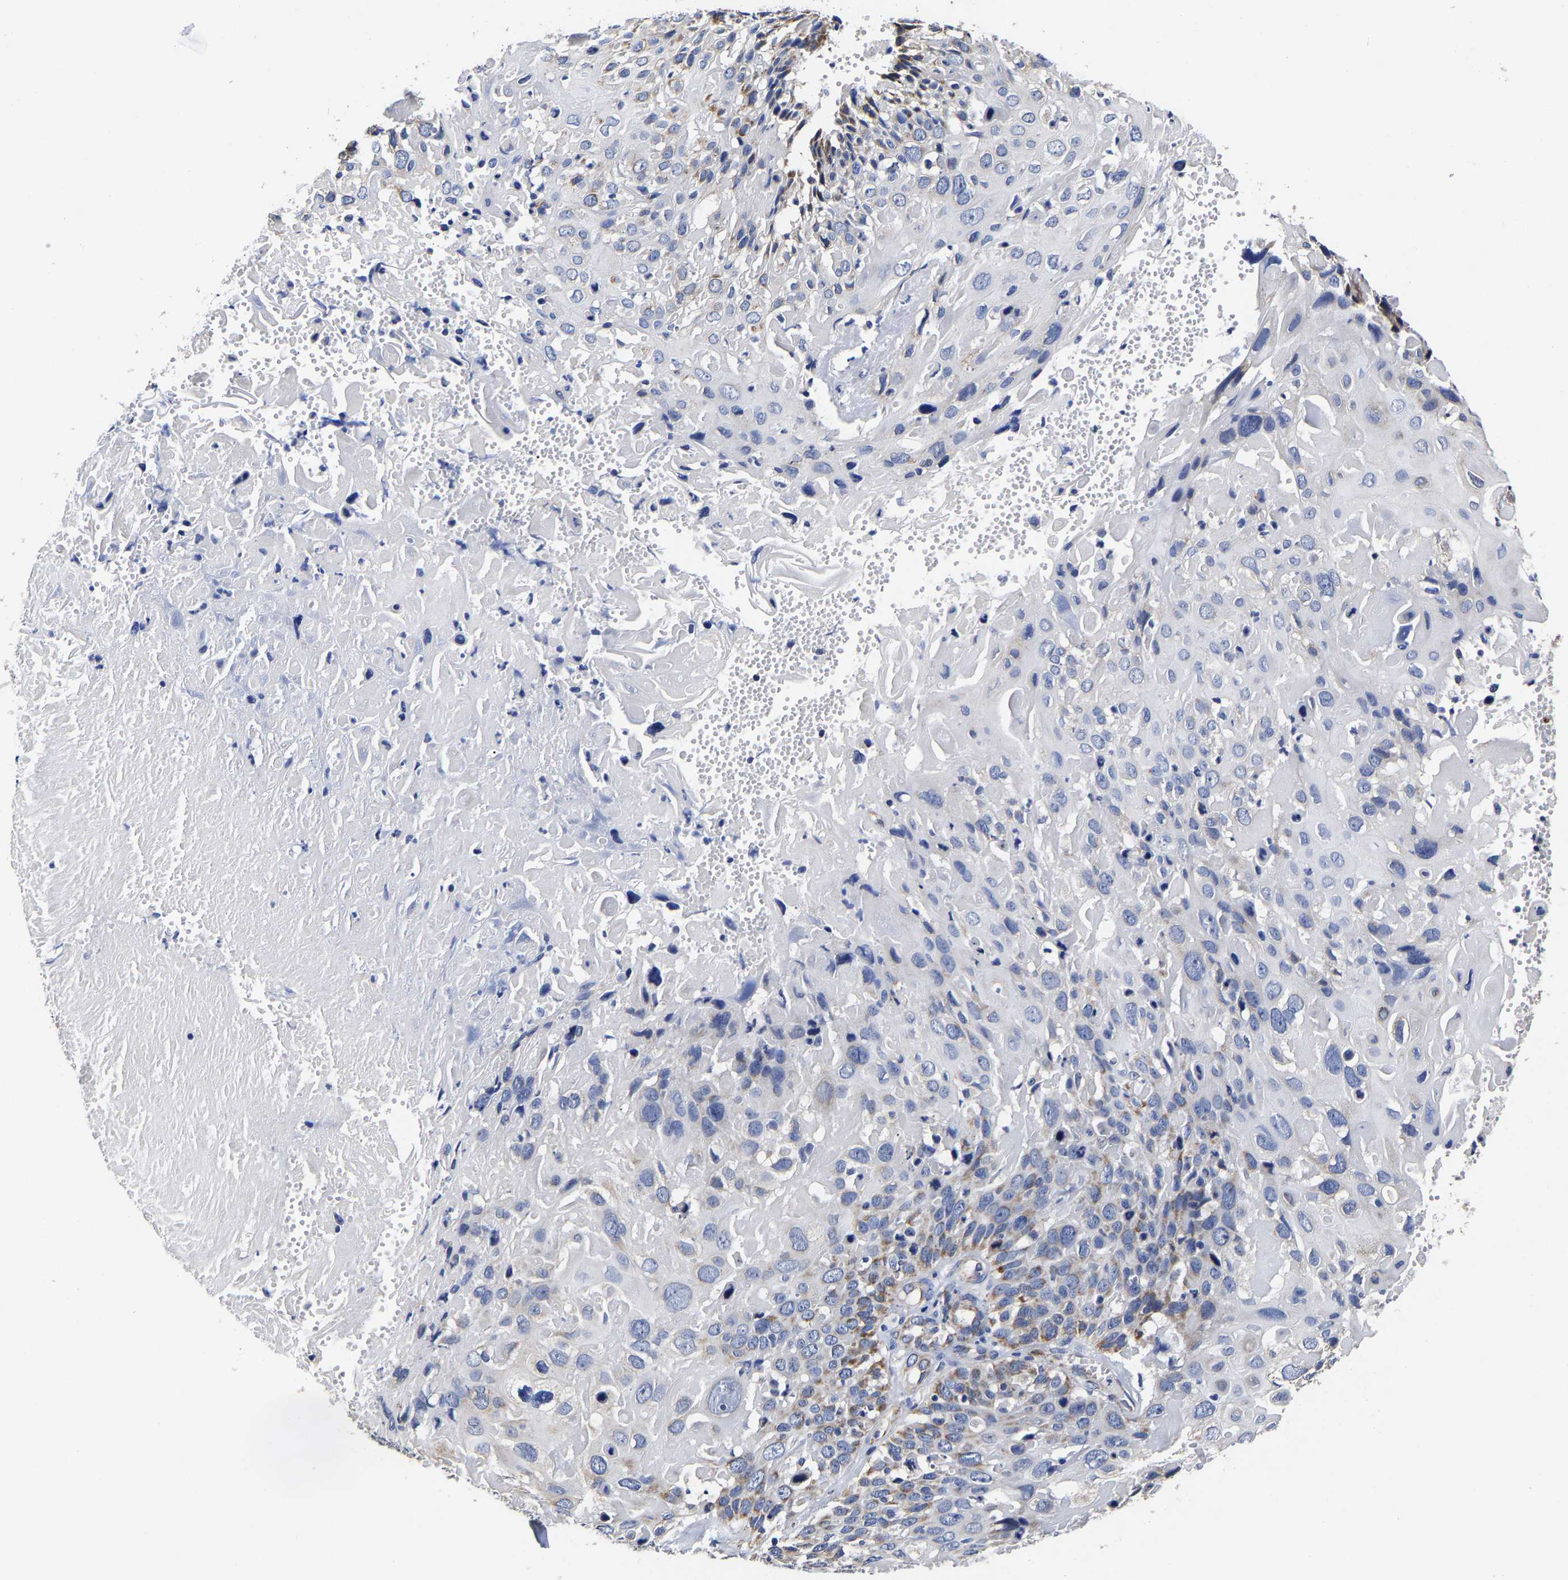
{"staining": {"intensity": "moderate", "quantity": "<25%", "location": "cytoplasmic/membranous"}, "tissue": "cervical cancer", "cell_type": "Tumor cells", "image_type": "cancer", "snomed": [{"axis": "morphology", "description": "Squamous cell carcinoma, NOS"}, {"axis": "topography", "description": "Cervix"}], "caption": "A micrograph of cervical cancer stained for a protein demonstrates moderate cytoplasmic/membranous brown staining in tumor cells.", "gene": "AASS", "patient": {"sex": "female", "age": 74}}